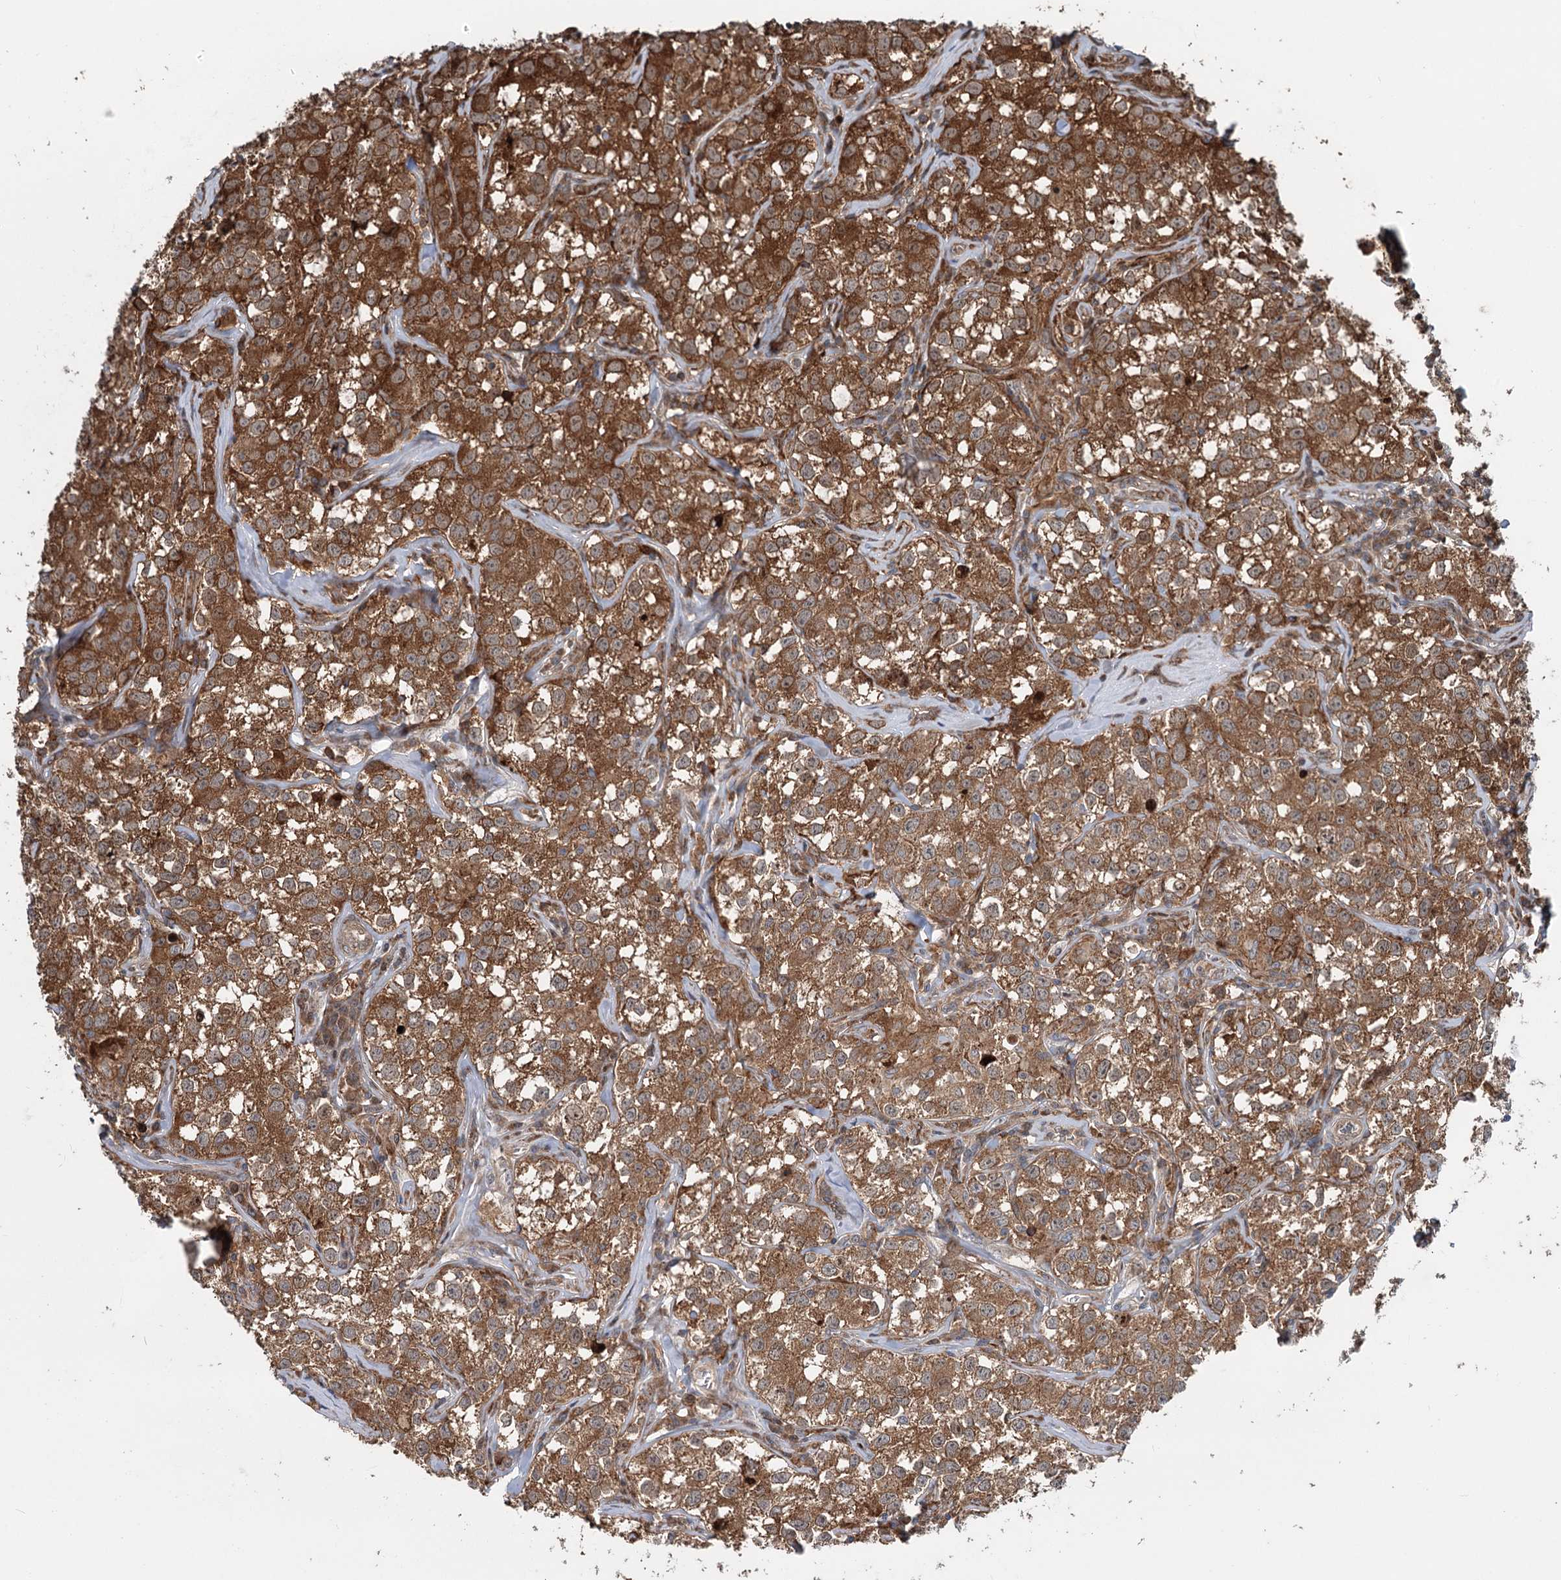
{"staining": {"intensity": "strong", "quantity": ">75%", "location": "cytoplasmic/membranous"}, "tissue": "testis cancer", "cell_type": "Tumor cells", "image_type": "cancer", "snomed": [{"axis": "morphology", "description": "Seminoma, NOS"}, {"axis": "morphology", "description": "Carcinoma, Embryonal, NOS"}, {"axis": "topography", "description": "Testis"}], "caption": "Seminoma (testis) stained with immunohistochemistry (IHC) exhibits strong cytoplasmic/membranous staining in about >75% of tumor cells.", "gene": "RNF111", "patient": {"sex": "male", "age": 43}}